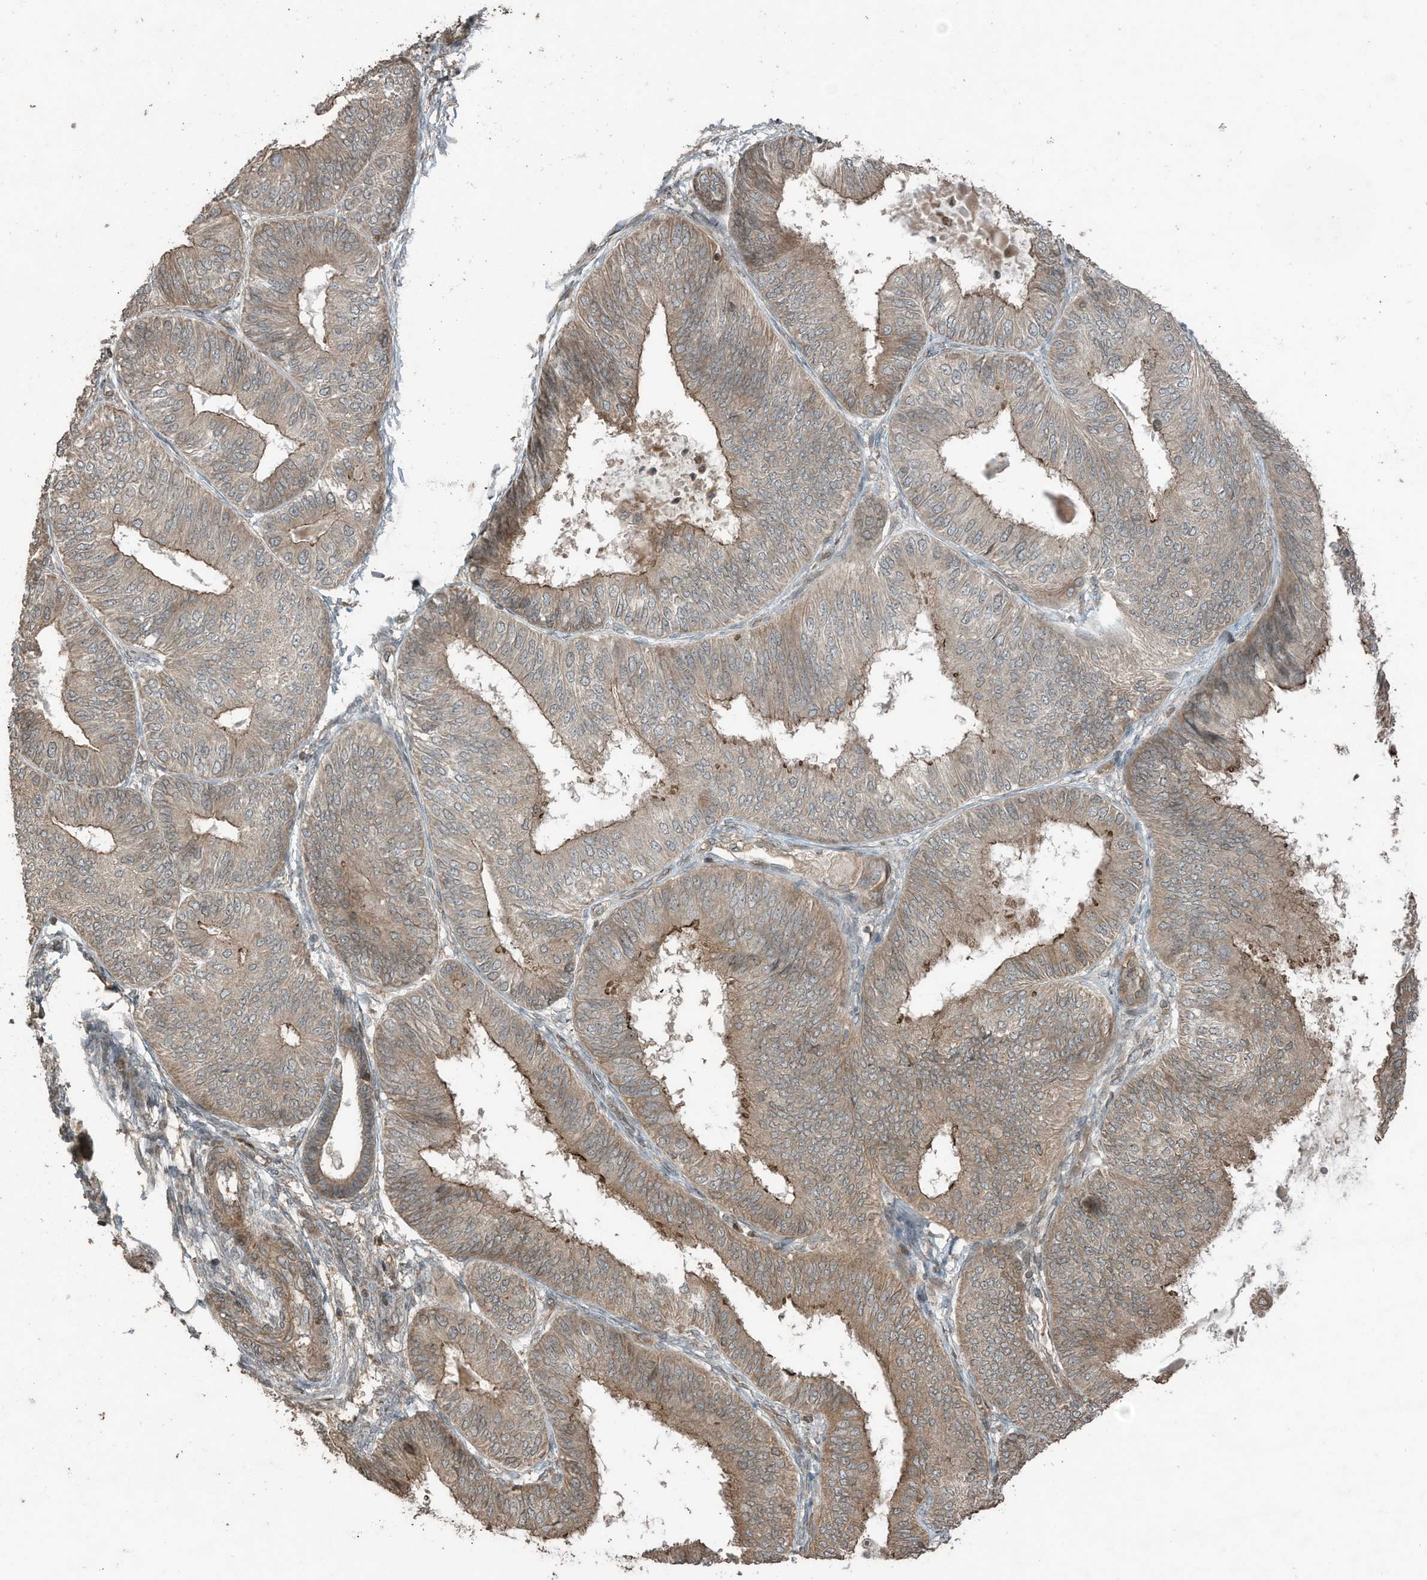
{"staining": {"intensity": "moderate", "quantity": ">75%", "location": "cytoplasmic/membranous"}, "tissue": "endometrial cancer", "cell_type": "Tumor cells", "image_type": "cancer", "snomed": [{"axis": "morphology", "description": "Adenocarcinoma, NOS"}, {"axis": "topography", "description": "Endometrium"}], "caption": "Brown immunohistochemical staining in endometrial adenocarcinoma exhibits moderate cytoplasmic/membranous expression in about >75% of tumor cells. (DAB (3,3'-diaminobenzidine) = brown stain, brightfield microscopy at high magnification).", "gene": "ZNF653", "patient": {"sex": "female", "age": 58}}